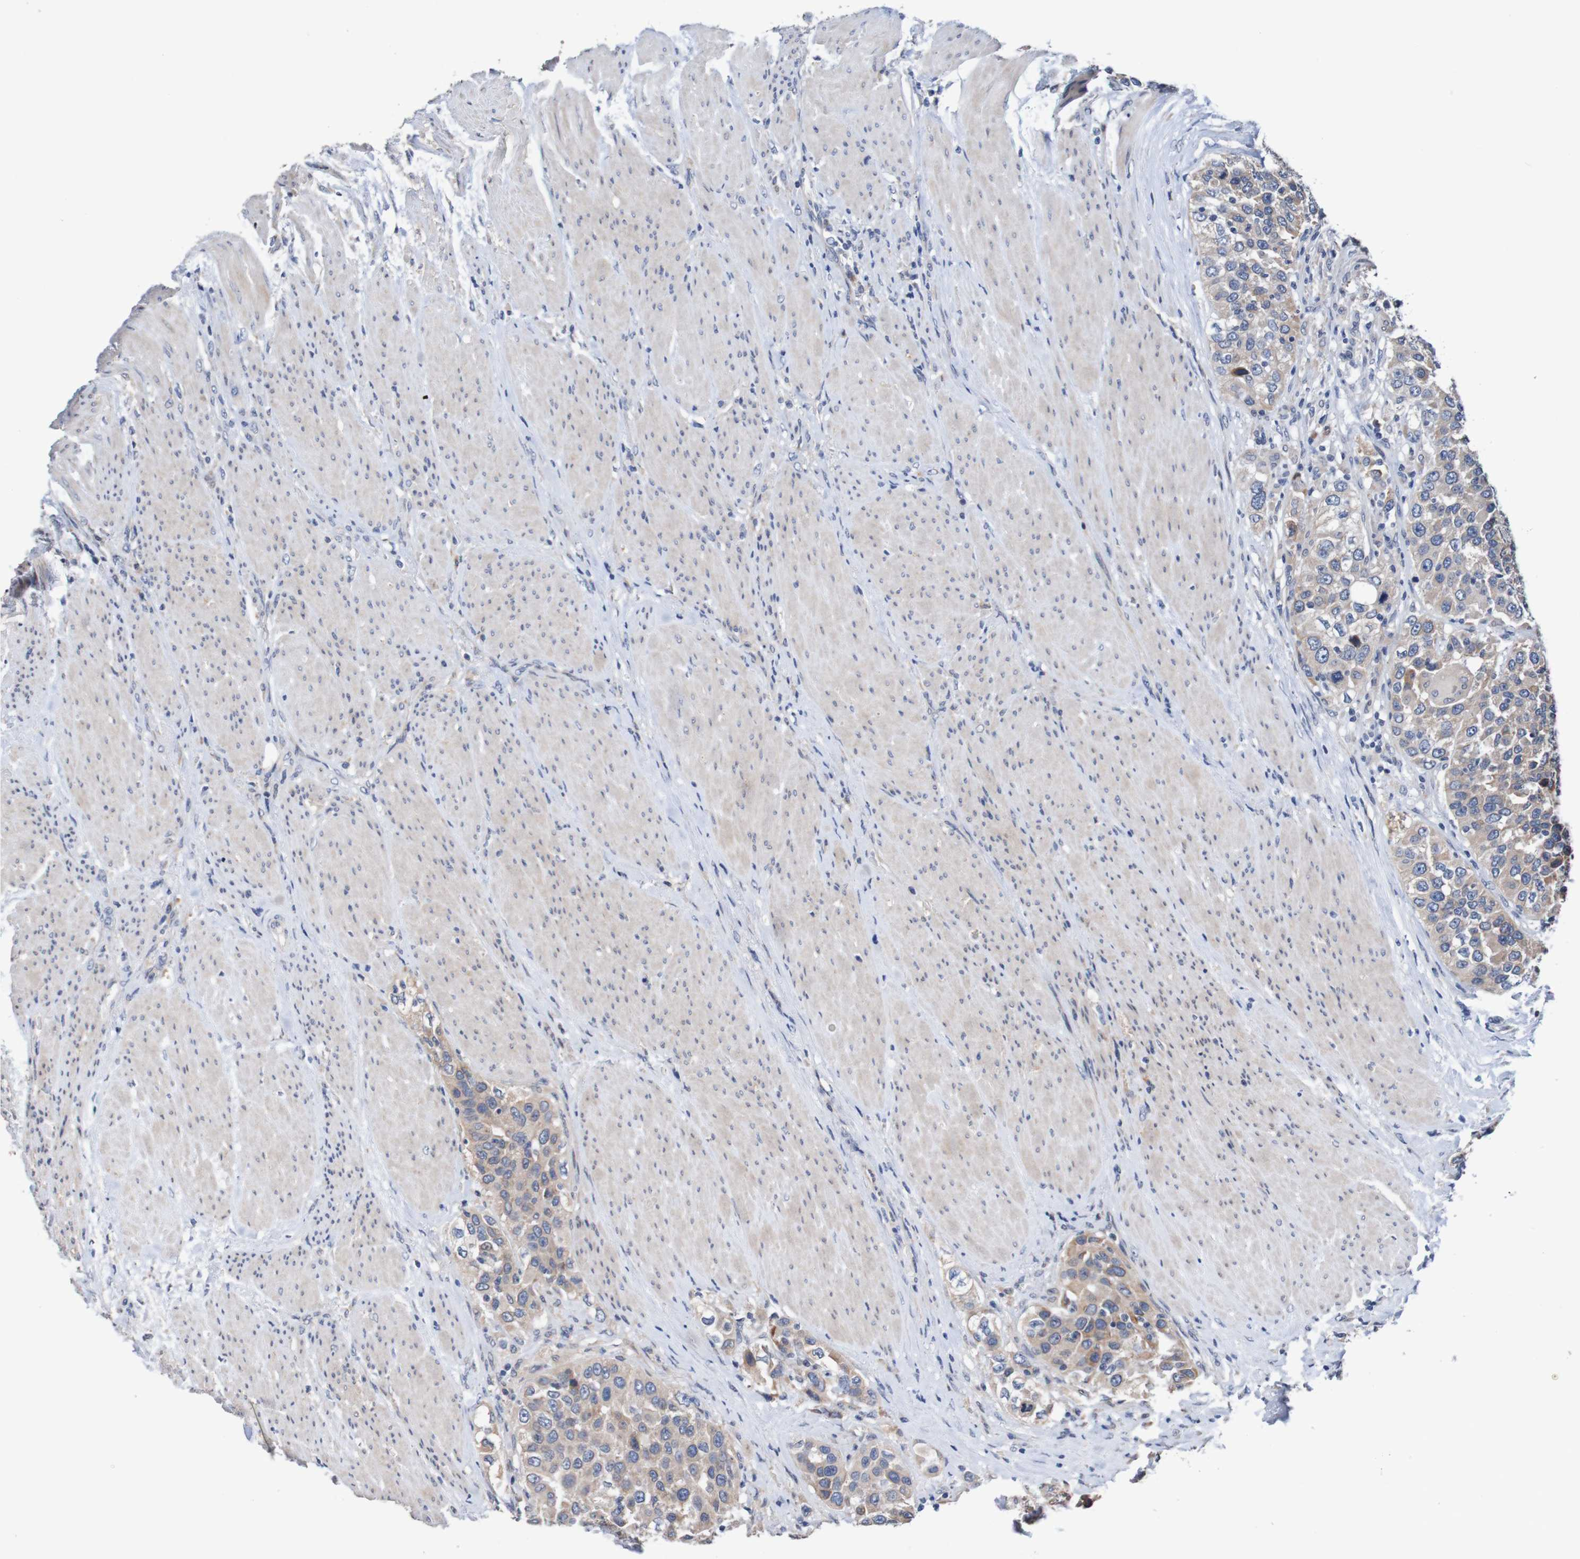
{"staining": {"intensity": "weak", "quantity": ">75%", "location": "cytoplasmic/membranous"}, "tissue": "urothelial cancer", "cell_type": "Tumor cells", "image_type": "cancer", "snomed": [{"axis": "morphology", "description": "Urothelial carcinoma, High grade"}, {"axis": "topography", "description": "Urinary bladder"}], "caption": "IHC histopathology image of neoplastic tissue: urothelial cancer stained using immunohistochemistry shows low levels of weak protein expression localized specifically in the cytoplasmic/membranous of tumor cells, appearing as a cytoplasmic/membranous brown color.", "gene": "FIBP", "patient": {"sex": "female", "age": 80}}